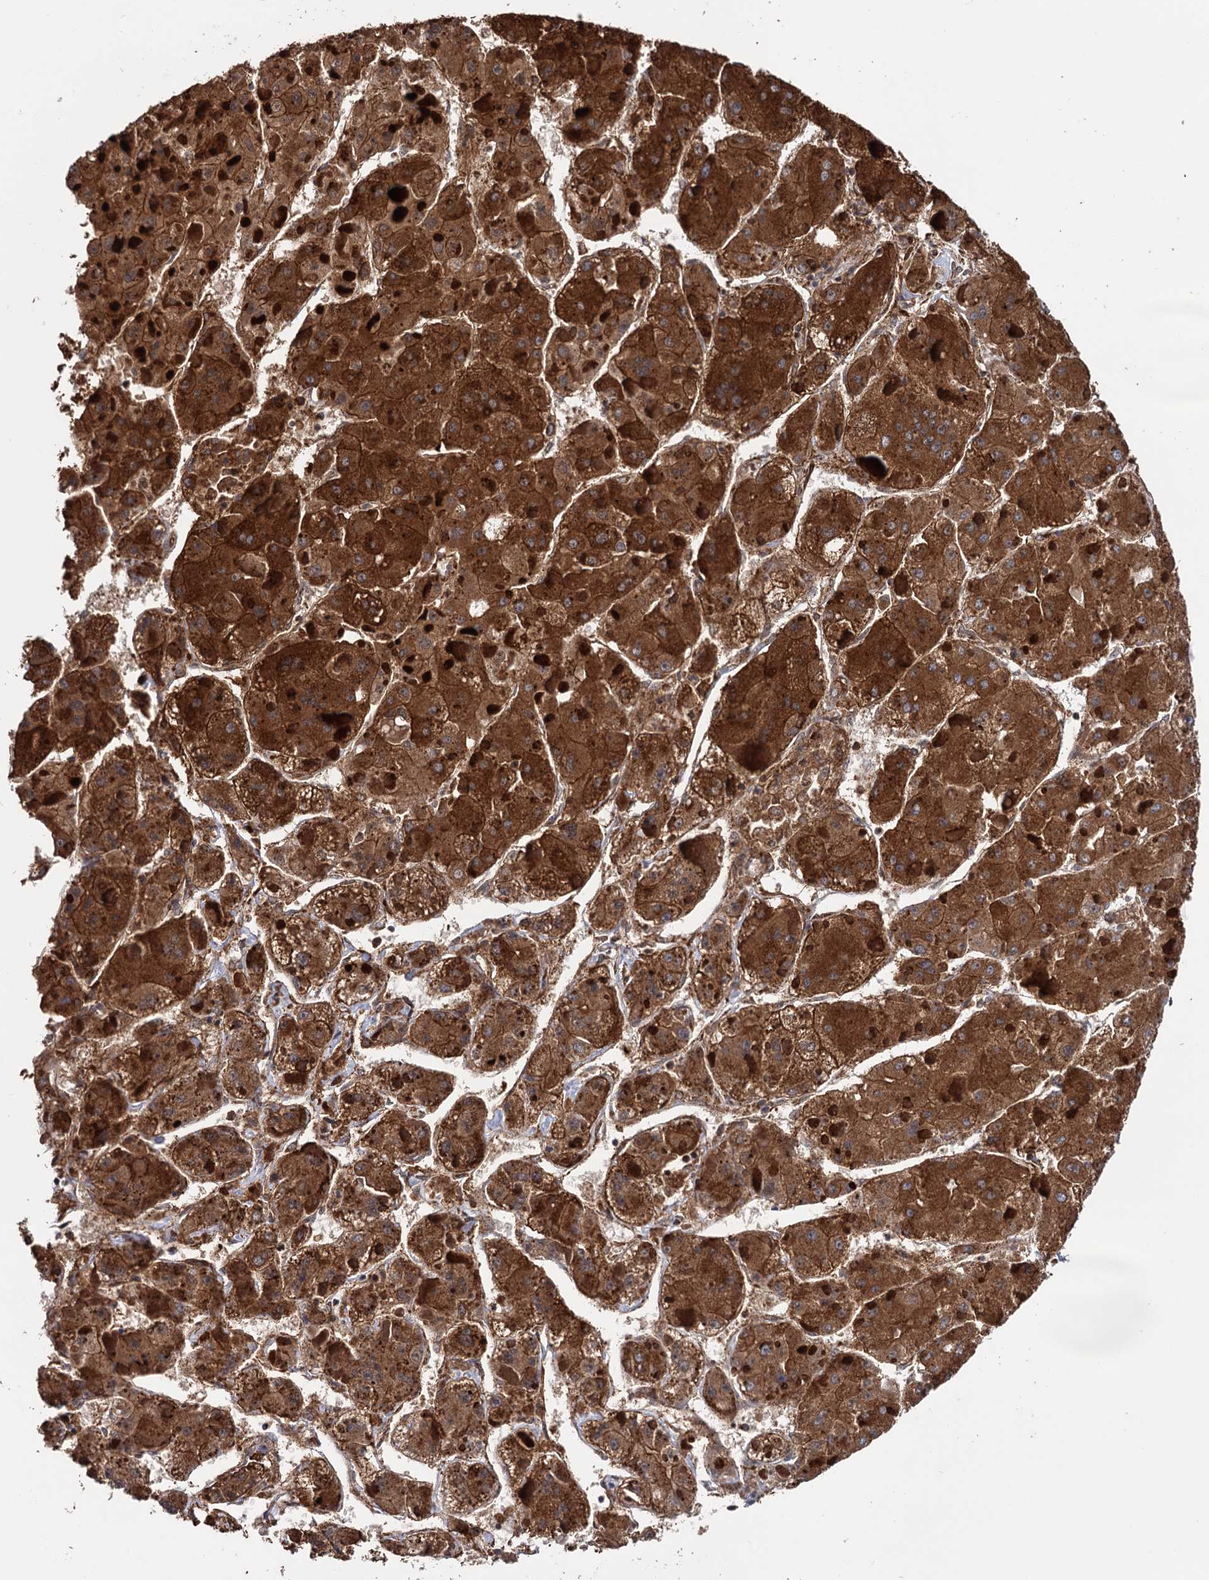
{"staining": {"intensity": "strong", "quantity": ">75%", "location": "cytoplasmic/membranous"}, "tissue": "liver cancer", "cell_type": "Tumor cells", "image_type": "cancer", "snomed": [{"axis": "morphology", "description": "Carcinoma, Hepatocellular, NOS"}, {"axis": "topography", "description": "Liver"}], "caption": "Strong cytoplasmic/membranous protein staining is seen in approximately >75% of tumor cells in liver cancer.", "gene": "ATP8B4", "patient": {"sex": "female", "age": 73}}